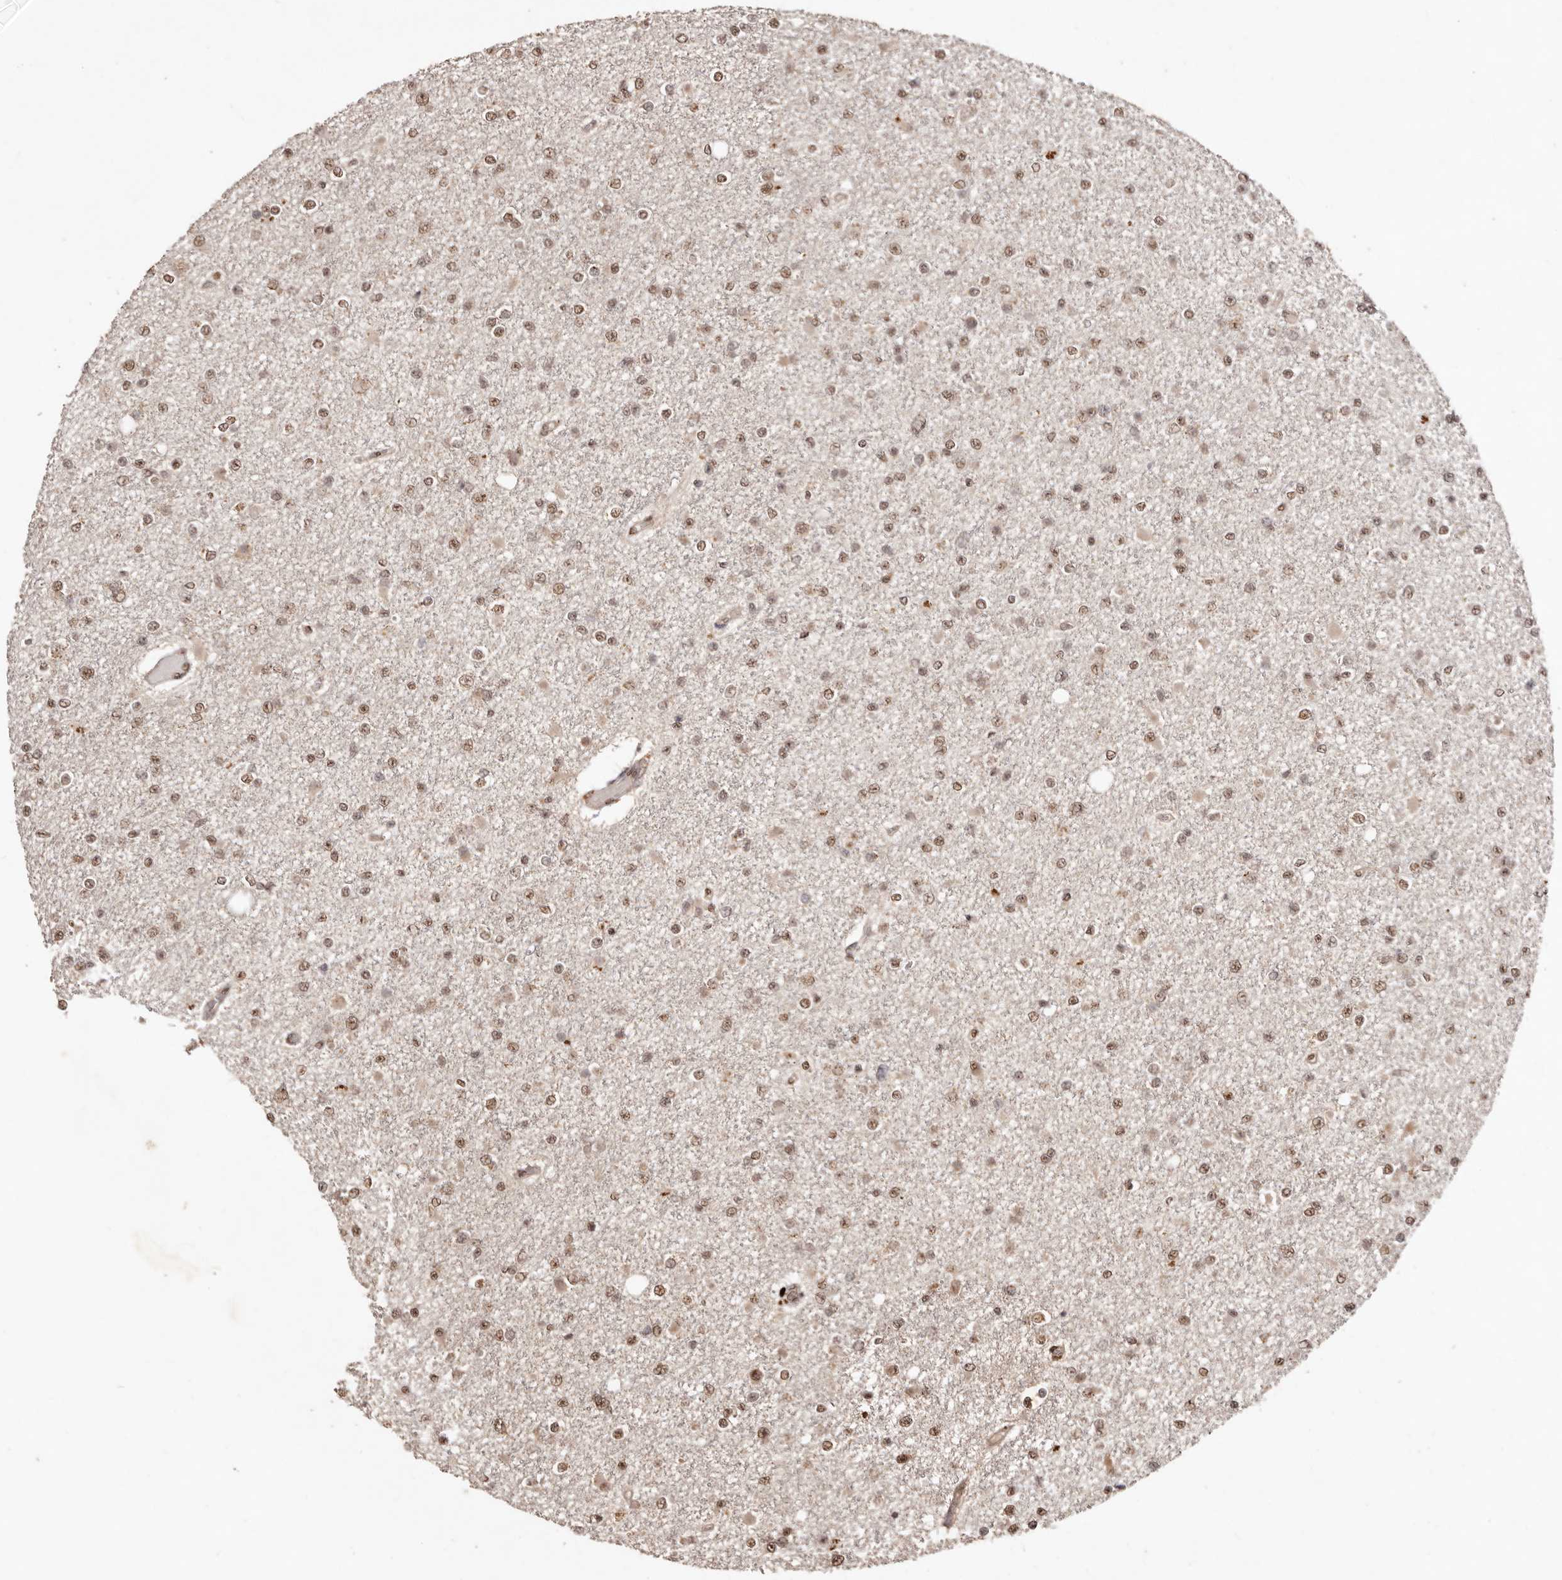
{"staining": {"intensity": "moderate", "quantity": ">75%", "location": "nuclear"}, "tissue": "glioma", "cell_type": "Tumor cells", "image_type": "cancer", "snomed": [{"axis": "morphology", "description": "Glioma, malignant, Low grade"}, {"axis": "topography", "description": "Brain"}], "caption": "Tumor cells show medium levels of moderate nuclear staining in about >75% of cells in human malignant low-grade glioma. (DAB = brown stain, brightfield microscopy at high magnification).", "gene": "NOTCH1", "patient": {"sex": "female", "age": 22}}